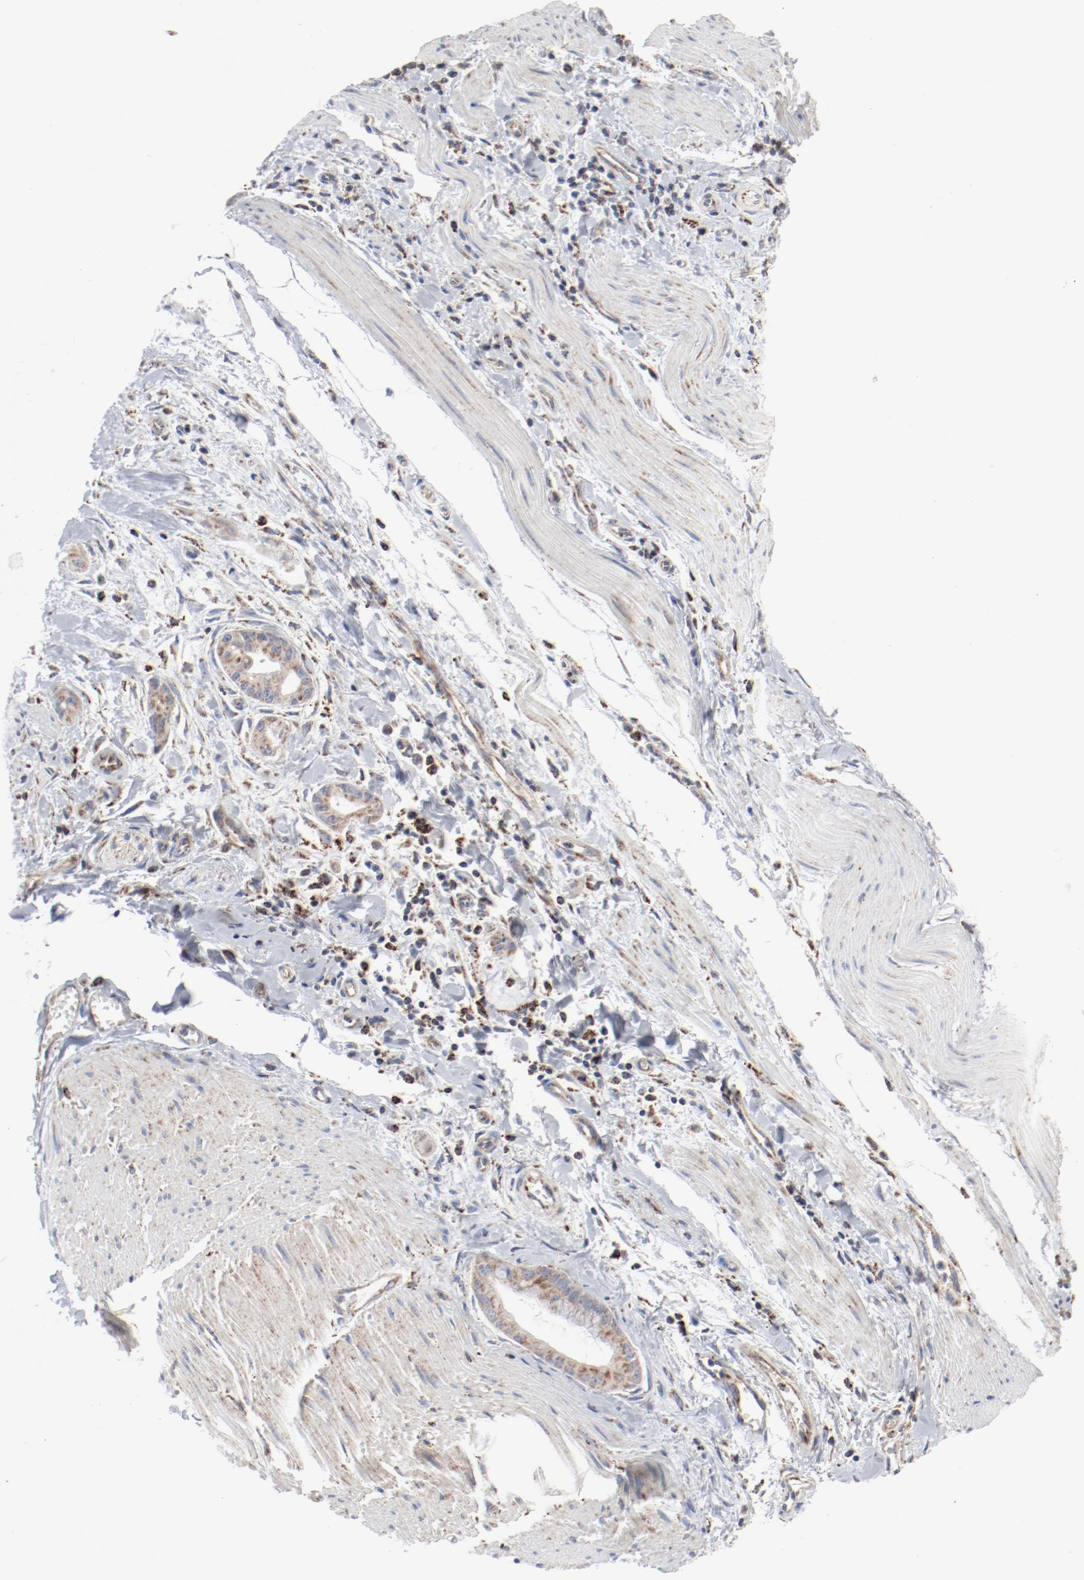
{"staining": {"intensity": "weak", "quantity": ">75%", "location": "cytoplasmic/membranous"}, "tissue": "pancreatic cancer", "cell_type": "Tumor cells", "image_type": "cancer", "snomed": [{"axis": "morphology", "description": "Adenocarcinoma, NOS"}, {"axis": "topography", "description": "Pancreas"}], "caption": "Protein analysis of adenocarcinoma (pancreatic) tissue displays weak cytoplasmic/membranous staining in about >75% of tumor cells.", "gene": "SETD3", "patient": {"sex": "male", "age": 59}}